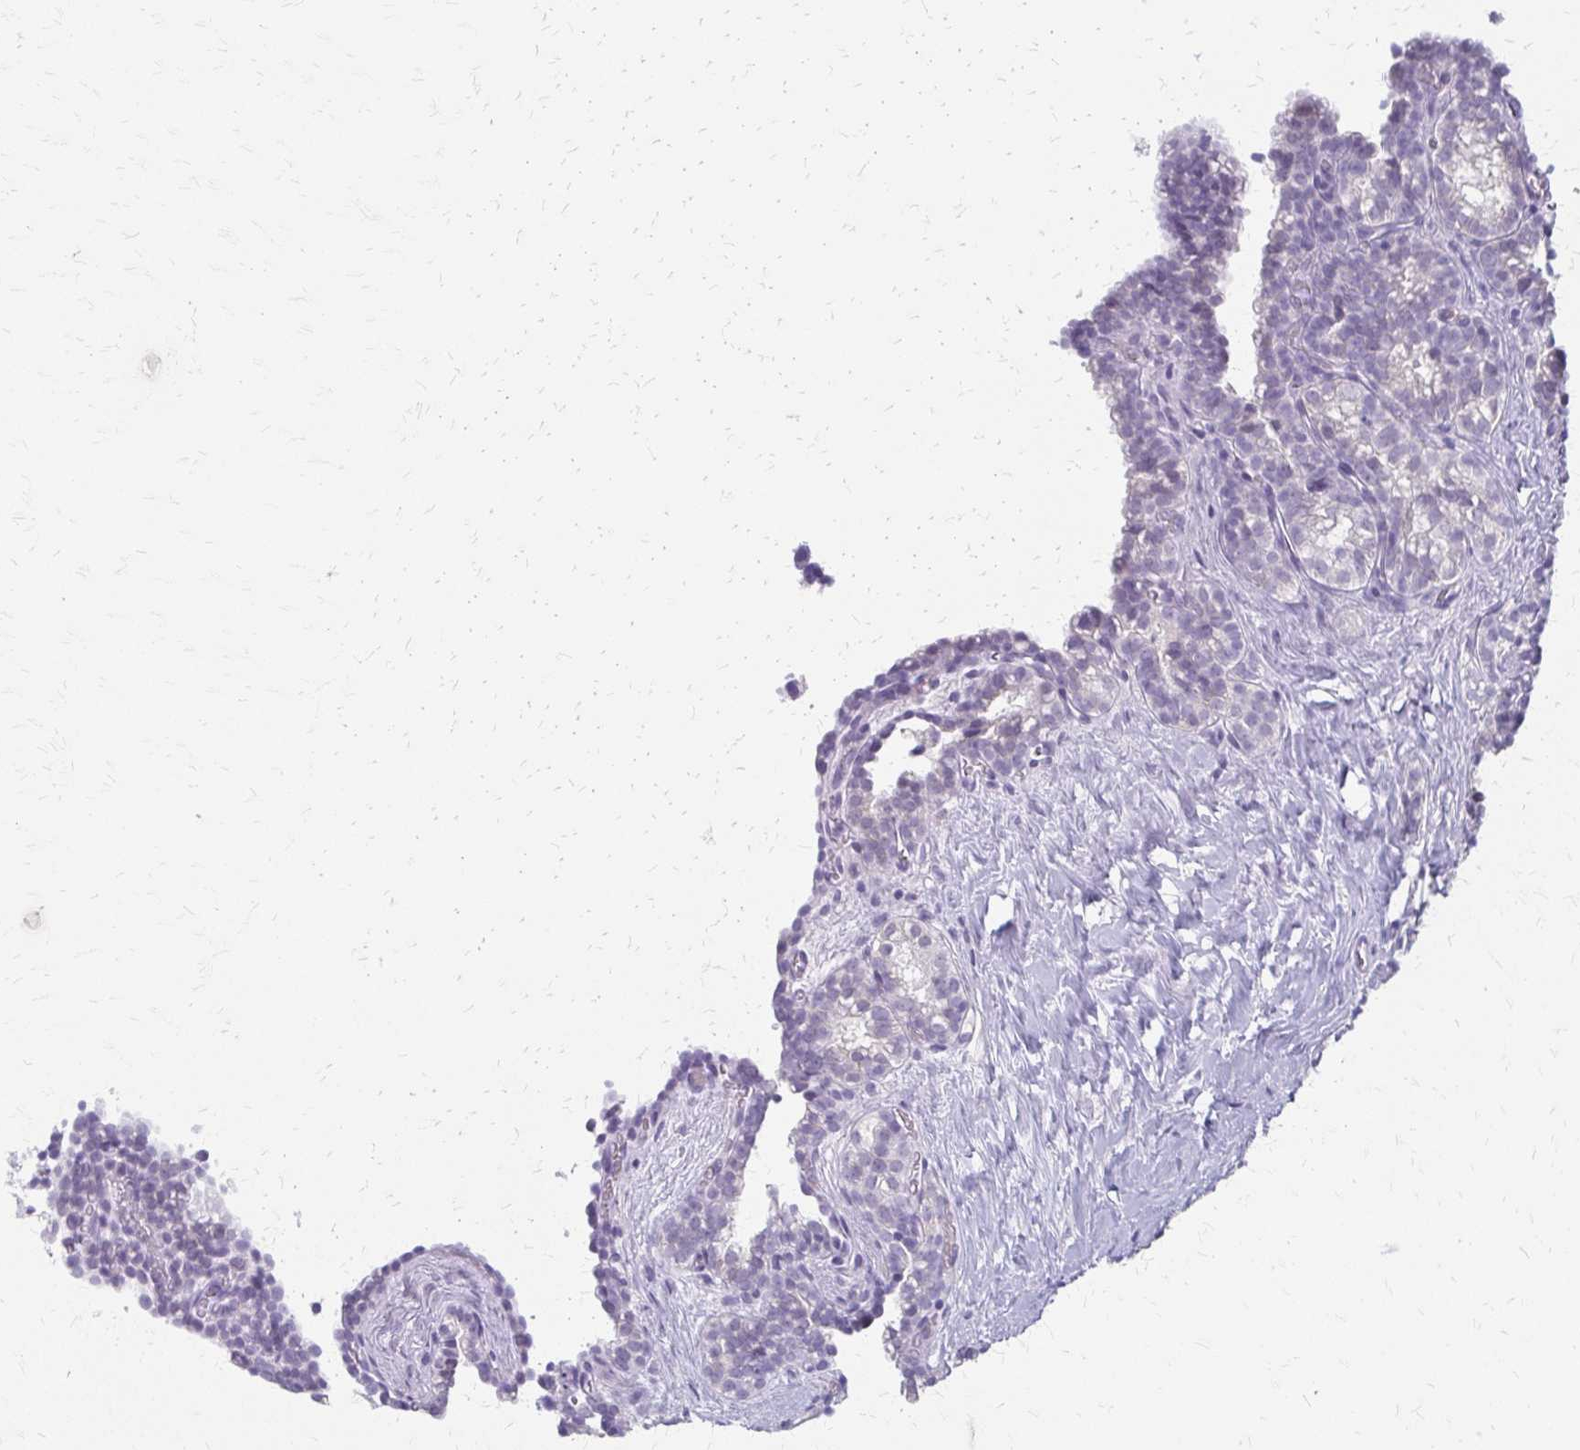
{"staining": {"intensity": "weak", "quantity": "<25%", "location": "cytoplasmic/membranous"}, "tissue": "seminal vesicle", "cell_type": "Glandular cells", "image_type": "normal", "snomed": [{"axis": "morphology", "description": "Normal tissue, NOS"}, {"axis": "topography", "description": "Seminal veicle"}], "caption": "High magnification brightfield microscopy of benign seminal vesicle stained with DAB (brown) and counterstained with hematoxylin (blue): glandular cells show no significant expression.", "gene": "ACP5", "patient": {"sex": "male", "age": 47}}